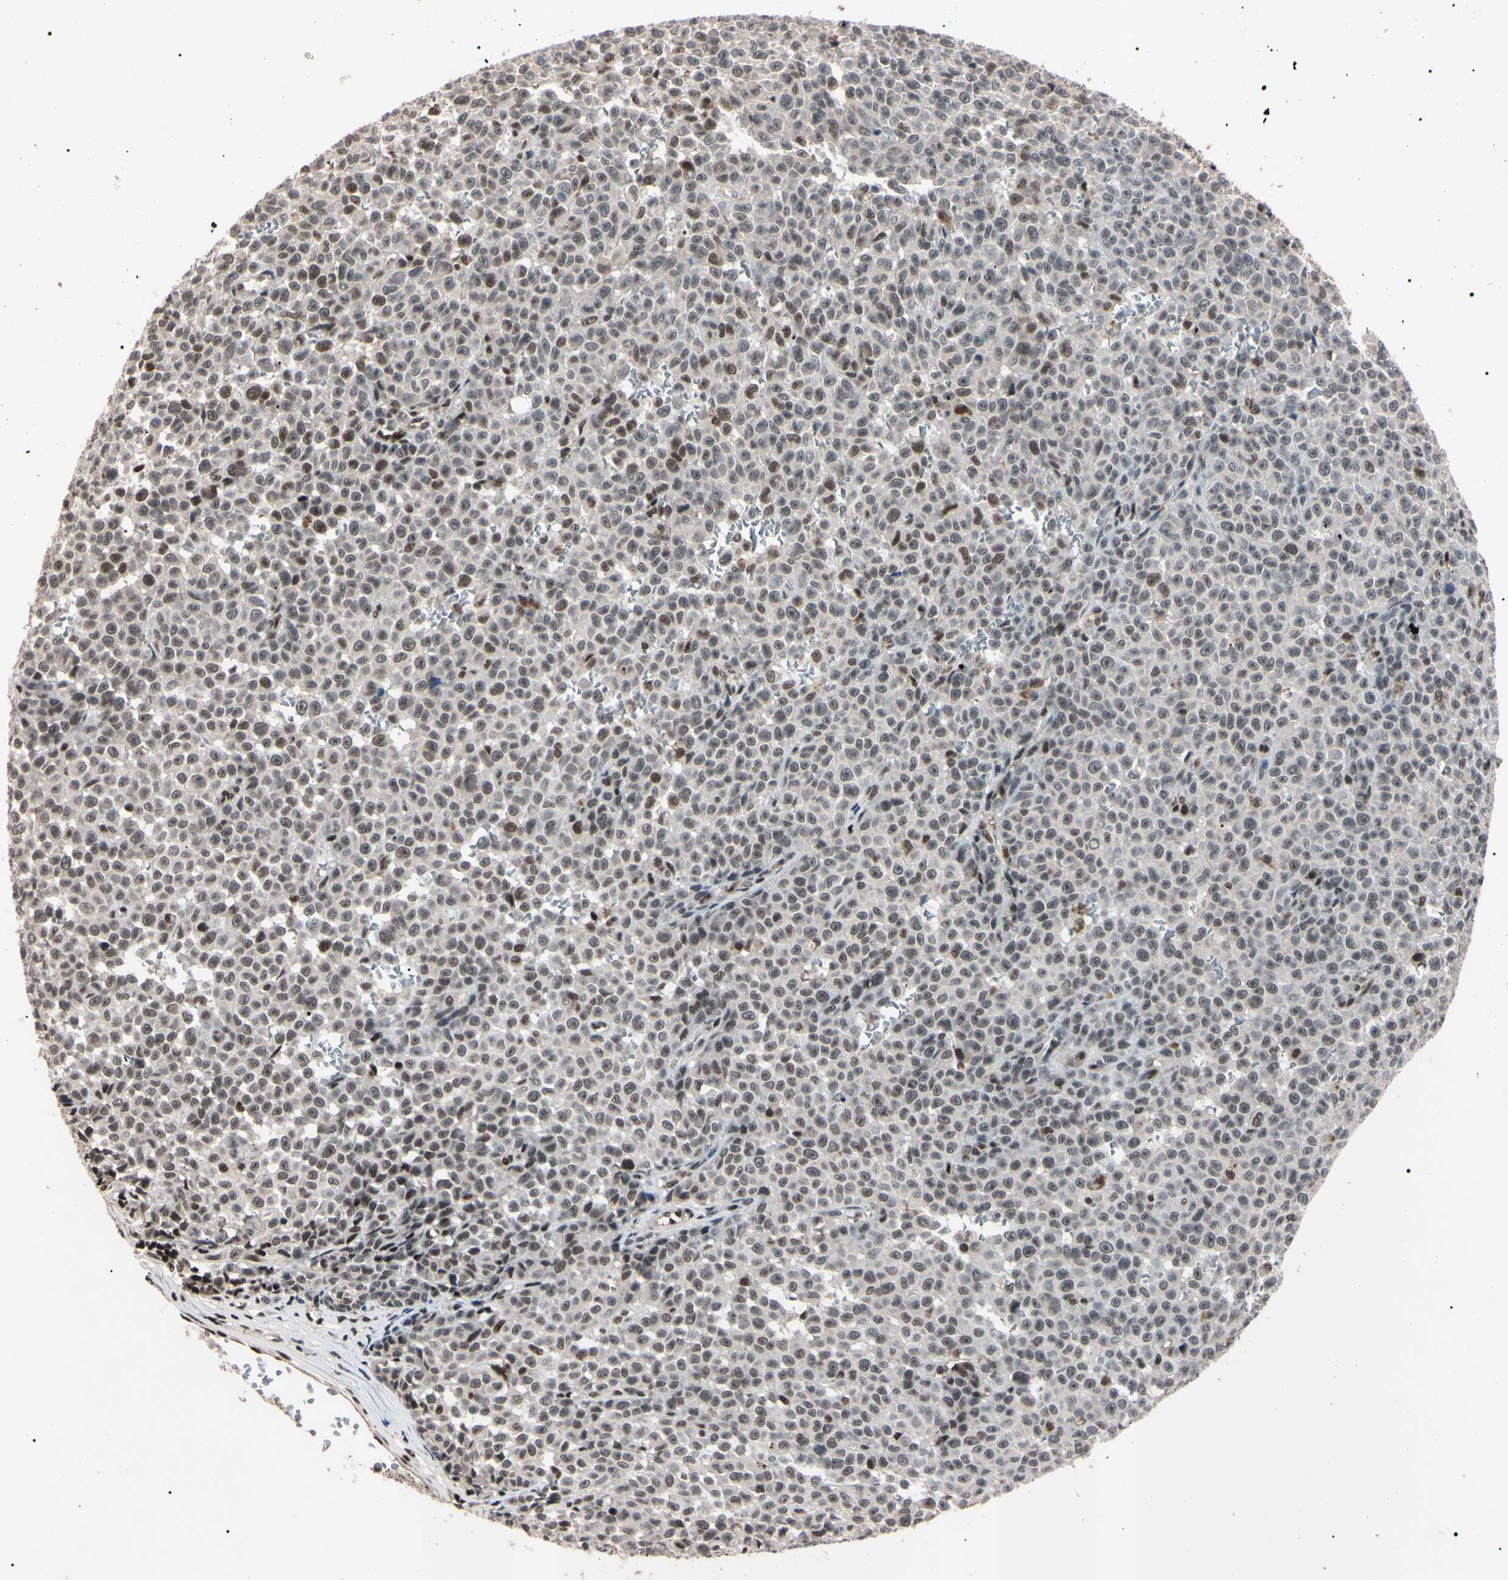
{"staining": {"intensity": "weak", "quantity": "25%-75%", "location": "nuclear"}, "tissue": "melanoma", "cell_type": "Tumor cells", "image_type": "cancer", "snomed": [{"axis": "morphology", "description": "Malignant melanoma, NOS"}, {"axis": "topography", "description": "Skin"}], "caption": "Human melanoma stained with a brown dye reveals weak nuclear positive staining in about 25%-75% of tumor cells.", "gene": "YY1", "patient": {"sex": "female", "age": 82}}